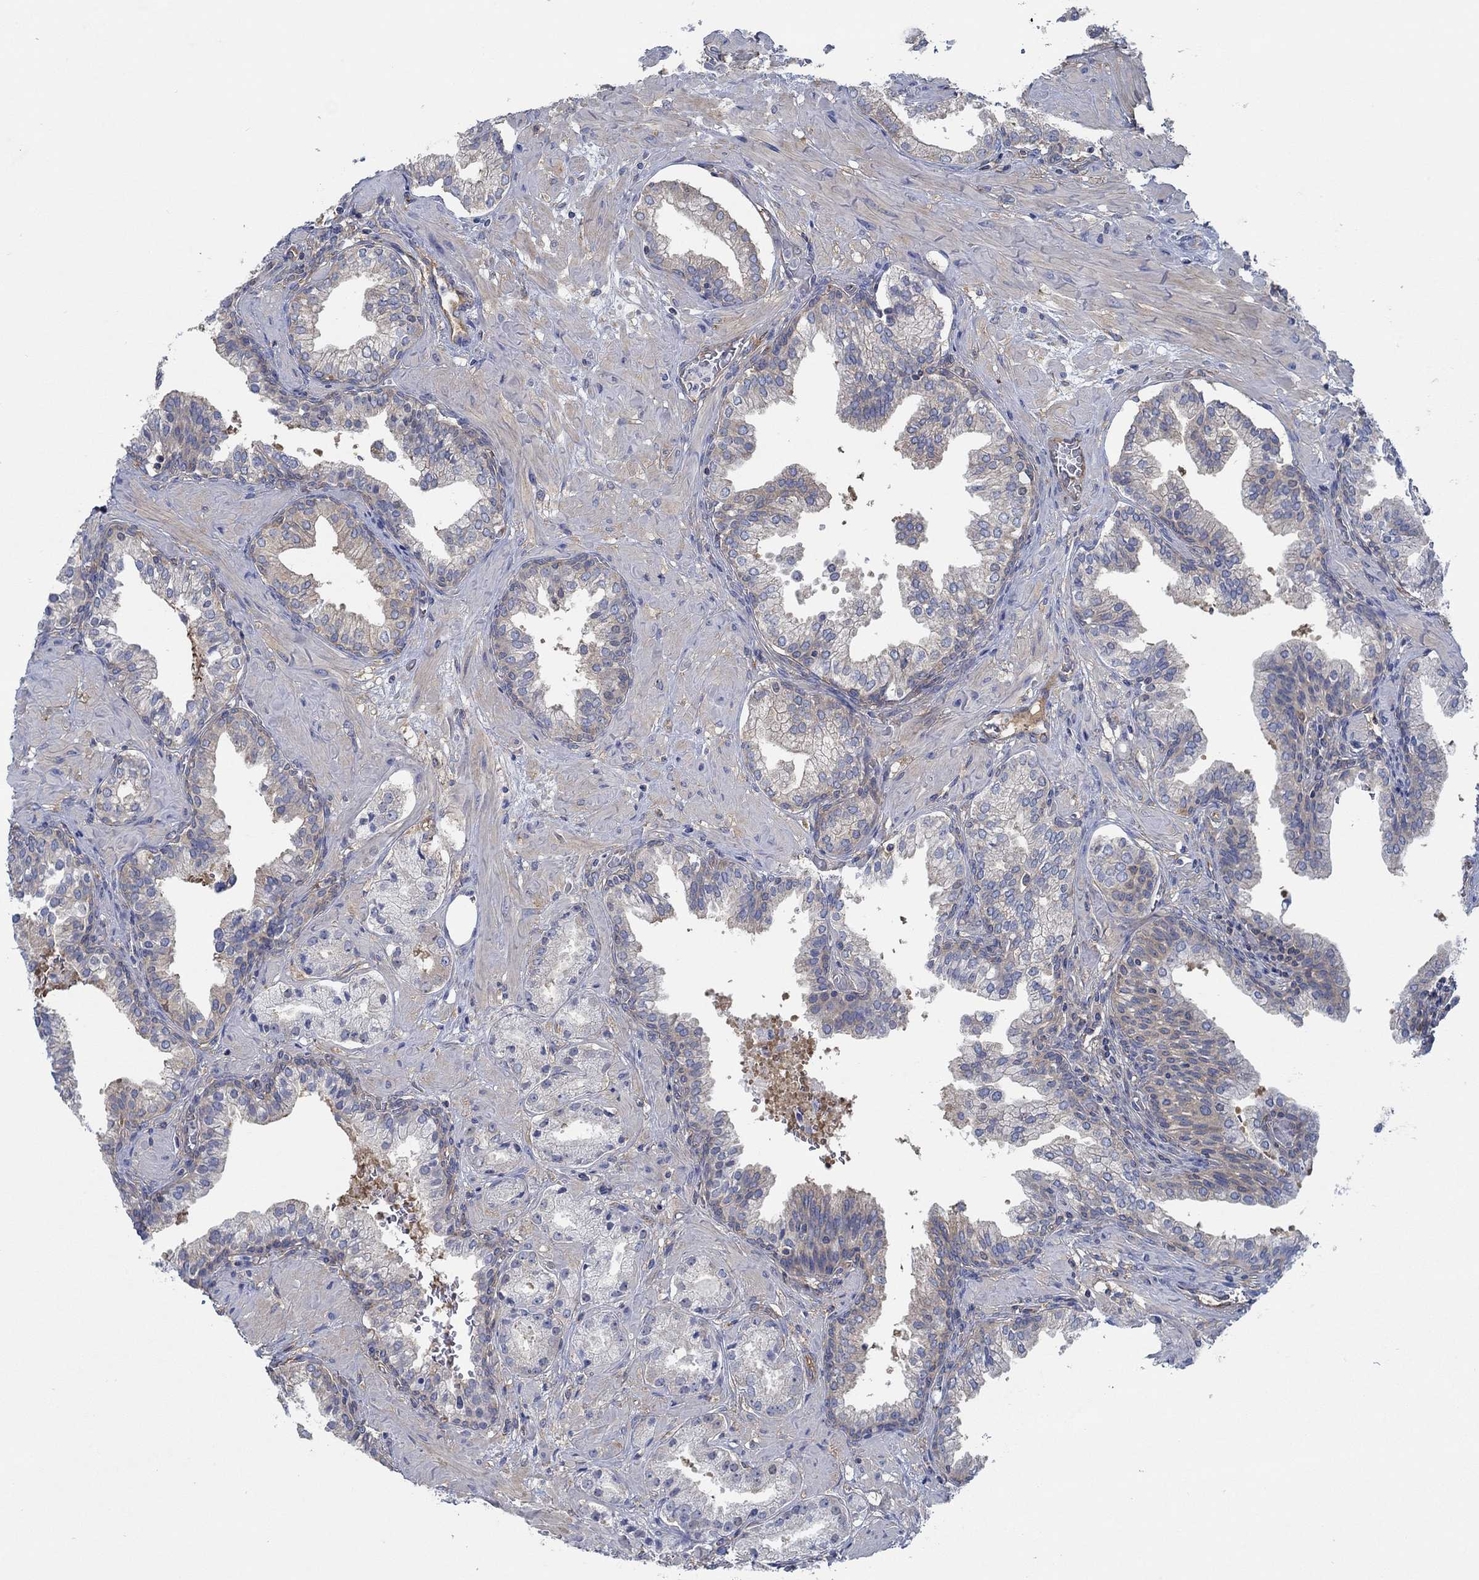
{"staining": {"intensity": "moderate", "quantity": "<25%", "location": "cytoplasmic/membranous"}, "tissue": "prostate cancer", "cell_type": "Tumor cells", "image_type": "cancer", "snomed": [{"axis": "morphology", "description": "Adenocarcinoma, NOS"}, {"axis": "topography", "description": "Prostate and seminal vesicle, NOS"}, {"axis": "topography", "description": "Prostate"}], "caption": "A brown stain highlights moderate cytoplasmic/membranous positivity of a protein in human adenocarcinoma (prostate) tumor cells. (DAB (3,3'-diaminobenzidine) IHC with brightfield microscopy, high magnification).", "gene": "SPAG9", "patient": {"sex": "male", "age": 44}}